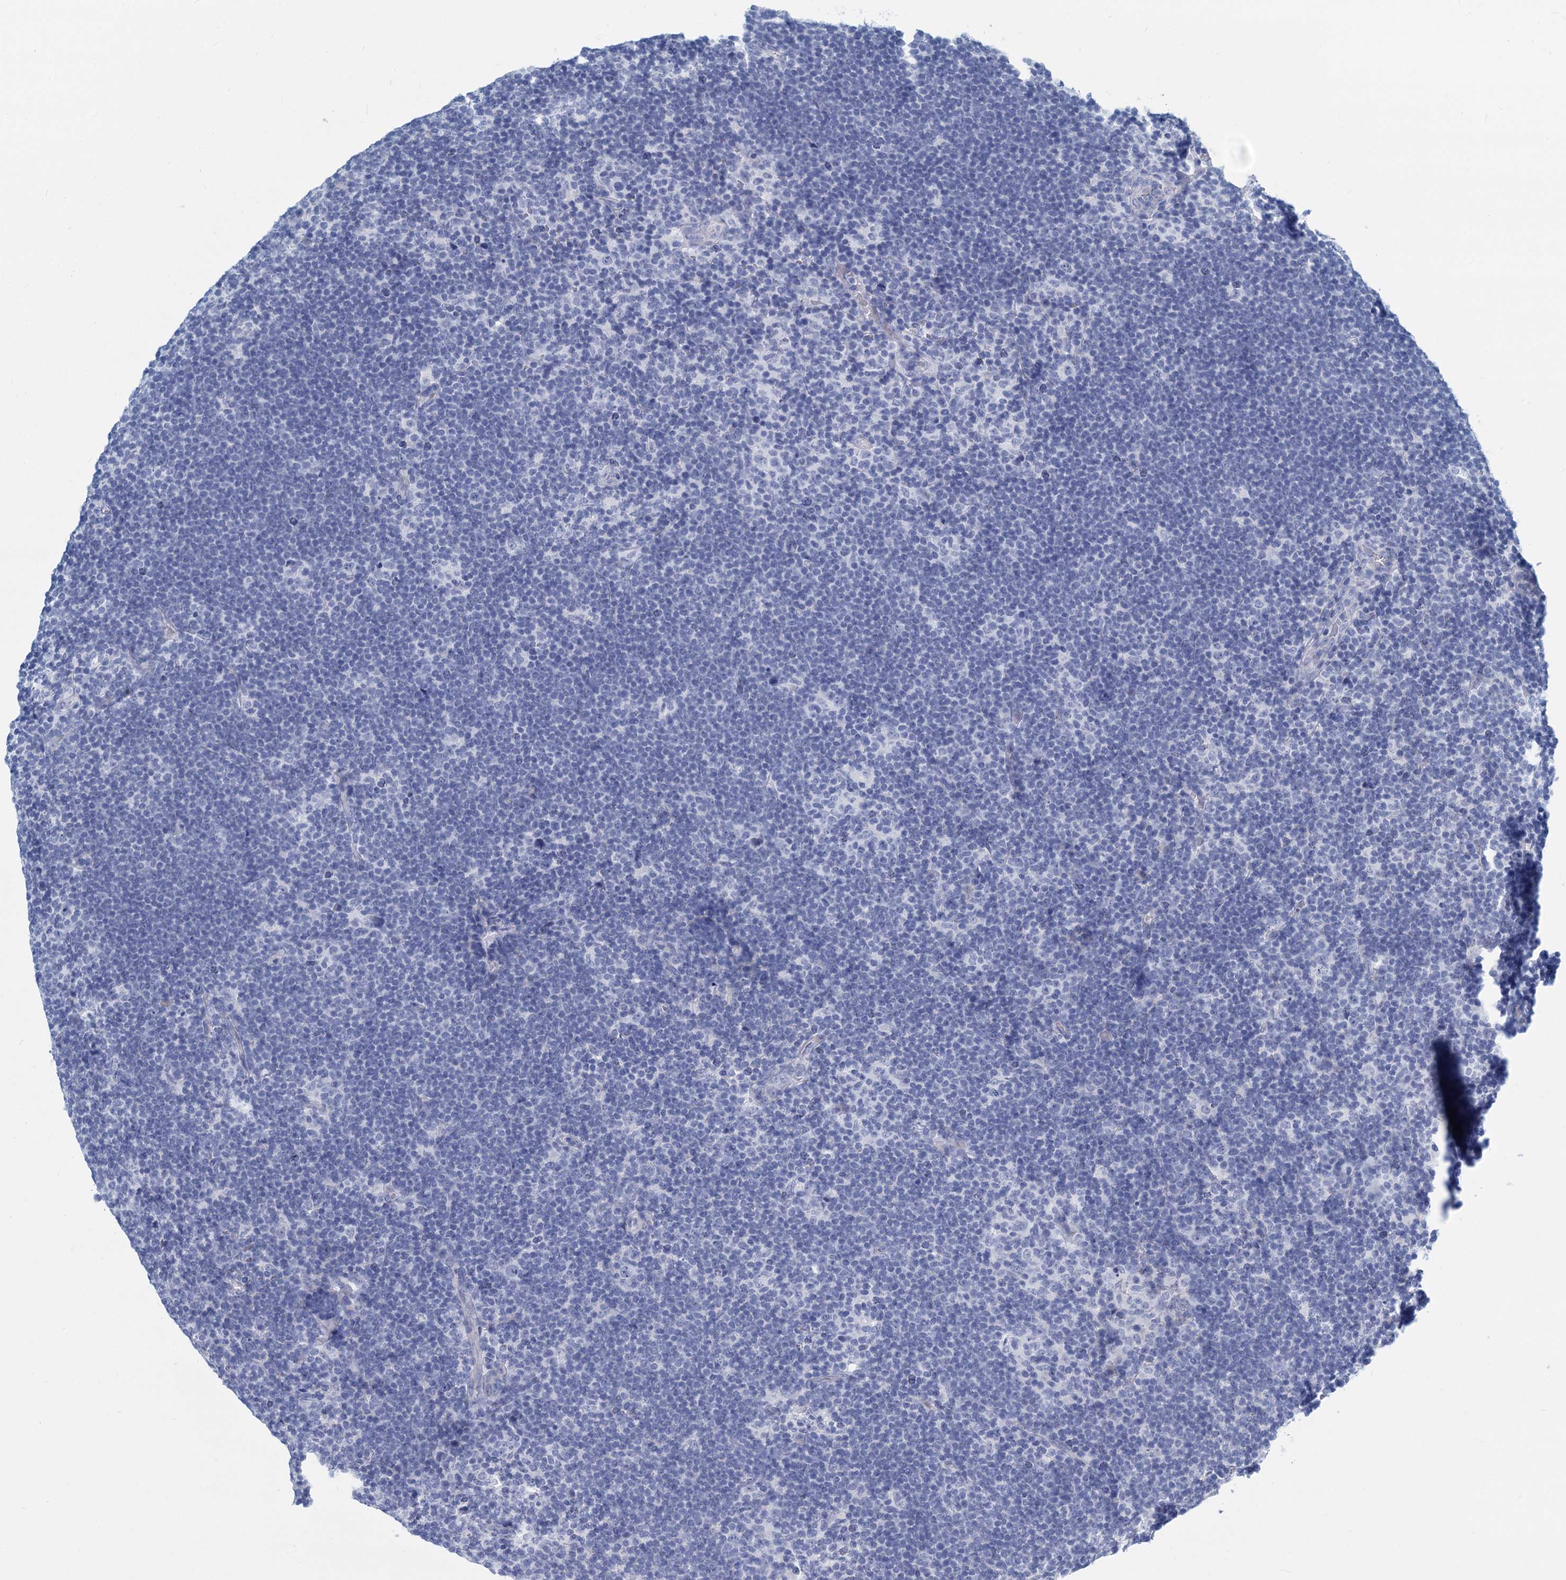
{"staining": {"intensity": "negative", "quantity": "none", "location": "none"}, "tissue": "lymphoma", "cell_type": "Tumor cells", "image_type": "cancer", "snomed": [{"axis": "morphology", "description": "Hodgkin's disease, NOS"}, {"axis": "topography", "description": "Lymph node"}], "caption": "DAB (3,3'-diaminobenzidine) immunohistochemical staining of lymphoma shows no significant staining in tumor cells. (DAB IHC visualized using brightfield microscopy, high magnification).", "gene": "GSTM3", "patient": {"sex": "female", "age": 57}}